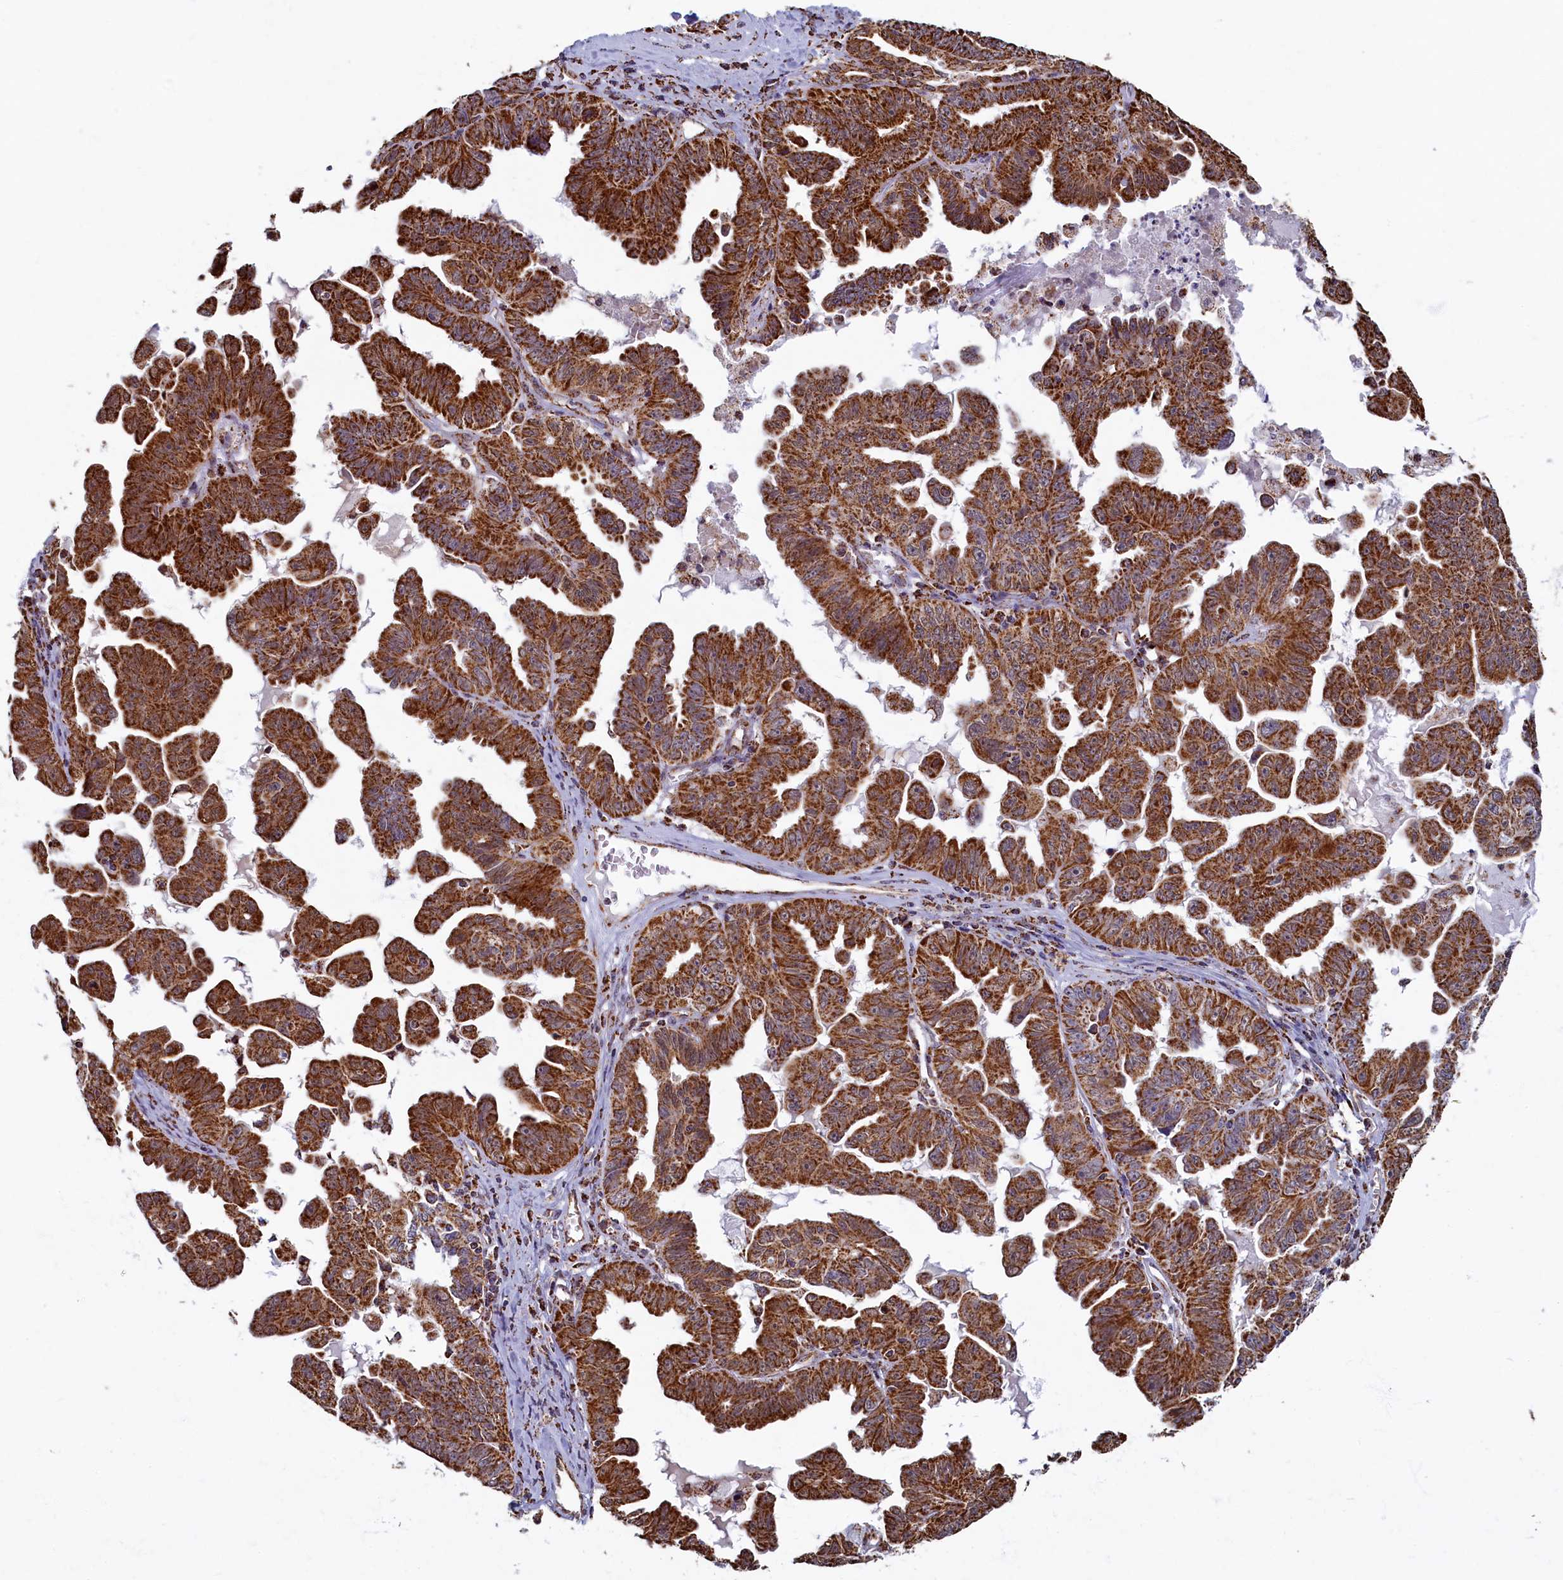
{"staining": {"intensity": "strong", "quantity": ">75%", "location": "cytoplasmic/membranous"}, "tissue": "ovarian cancer", "cell_type": "Tumor cells", "image_type": "cancer", "snomed": [{"axis": "morphology", "description": "Carcinoma, endometroid"}, {"axis": "topography", "description": "Ovary"}], "caption": "A high-resolution histopathology image shows immunohistochemistry staining of ovarian endometroid carcinoma, which displays strong cytoplasmic/membranous expression in about >75% of tumor cells. The protein of interest is stained brown, and the nuclei are stained in blue (DAB IHC with brightfield microscopy, high magnification).", "gene": "SPR", "patient": {"sex": "female", "age": 62}}